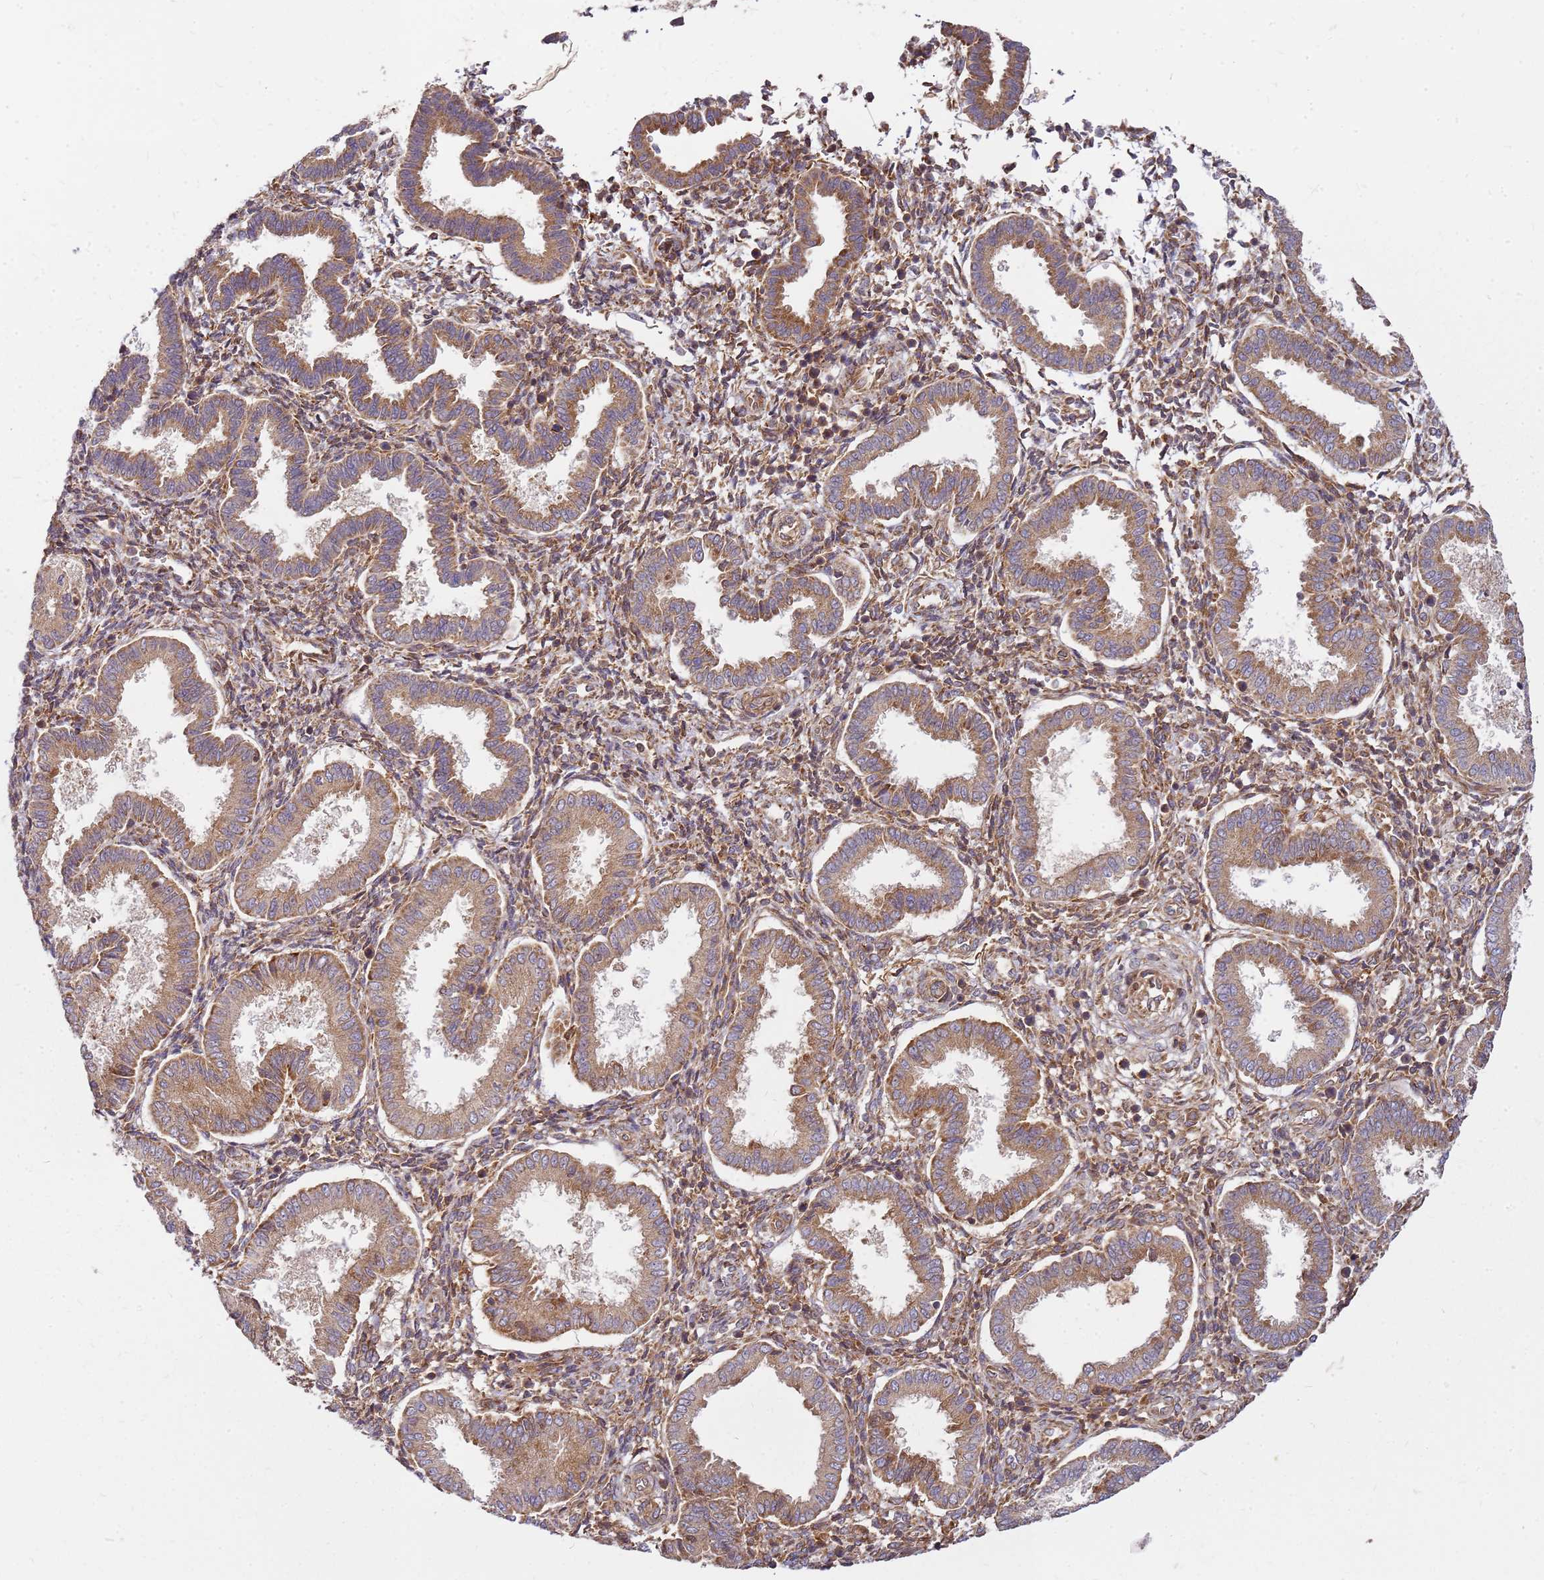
{"staining": {"intensity": "moderate", "quantity": ">75%", "location": "cytoplasmic/membranous"}, "tissue": "endometrium", "cell_type": "Cells in endometrial stroma", "image_type": "normal", "snomed": [{"axis": "morphology", "description": "Normal tissue, NOS"}, {"axis": "topography", "description": "Endometrium"}], "caption": "Immunohistochemistry (IHC) (DAB (3,3'-diaminobenzidine)) staining of unremarkable endometrium displays moderate cytoplasmic/membranous protein positivity in about >75% of cells in endometrial stroma.", "gene": "CCDC159", "patient": {"sex": "female", "age": 24}}